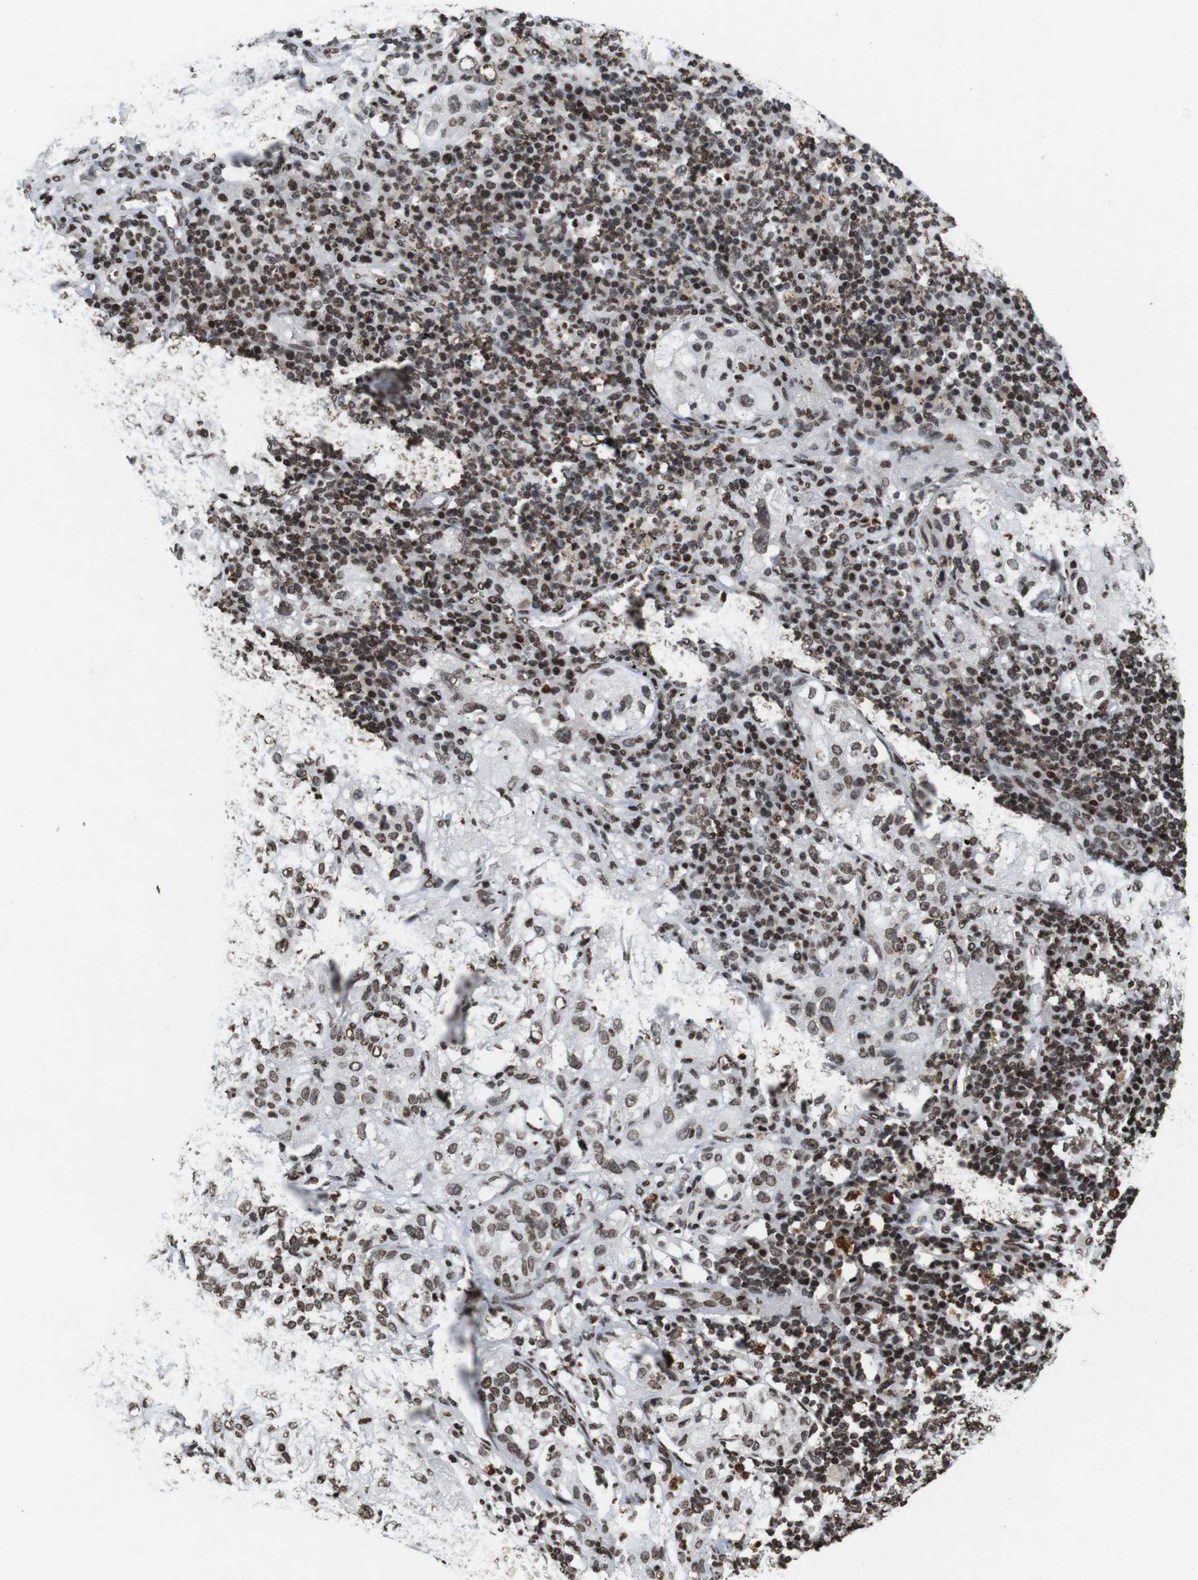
{"staining": {"intensity": "moderate", "quantity": ">75%", "location": "nuclear"}, "tissue": "lung cancer", "cell_type": "Tumor cells", "image_type": "cancer", "snomed": [{"axis": "morphology", "description": "Inflammation, NOS"}, {"axis": "morphology", "description": "Squamous cell carcinoma, NOS"}, {"axis": "topography", "description": "Lymph node"}, {"axis": "topography", "description": "Soft tissue"}, {"axis": "topography", "description": "Lung"}], "caption": "Protein staining reveals moderate nuclear staining in about >75% of tumor cells in lung cancer (squamous cell carcinoma).", "gene": "MAGEH1", "patient": {"sex": "male", "age": 66}}